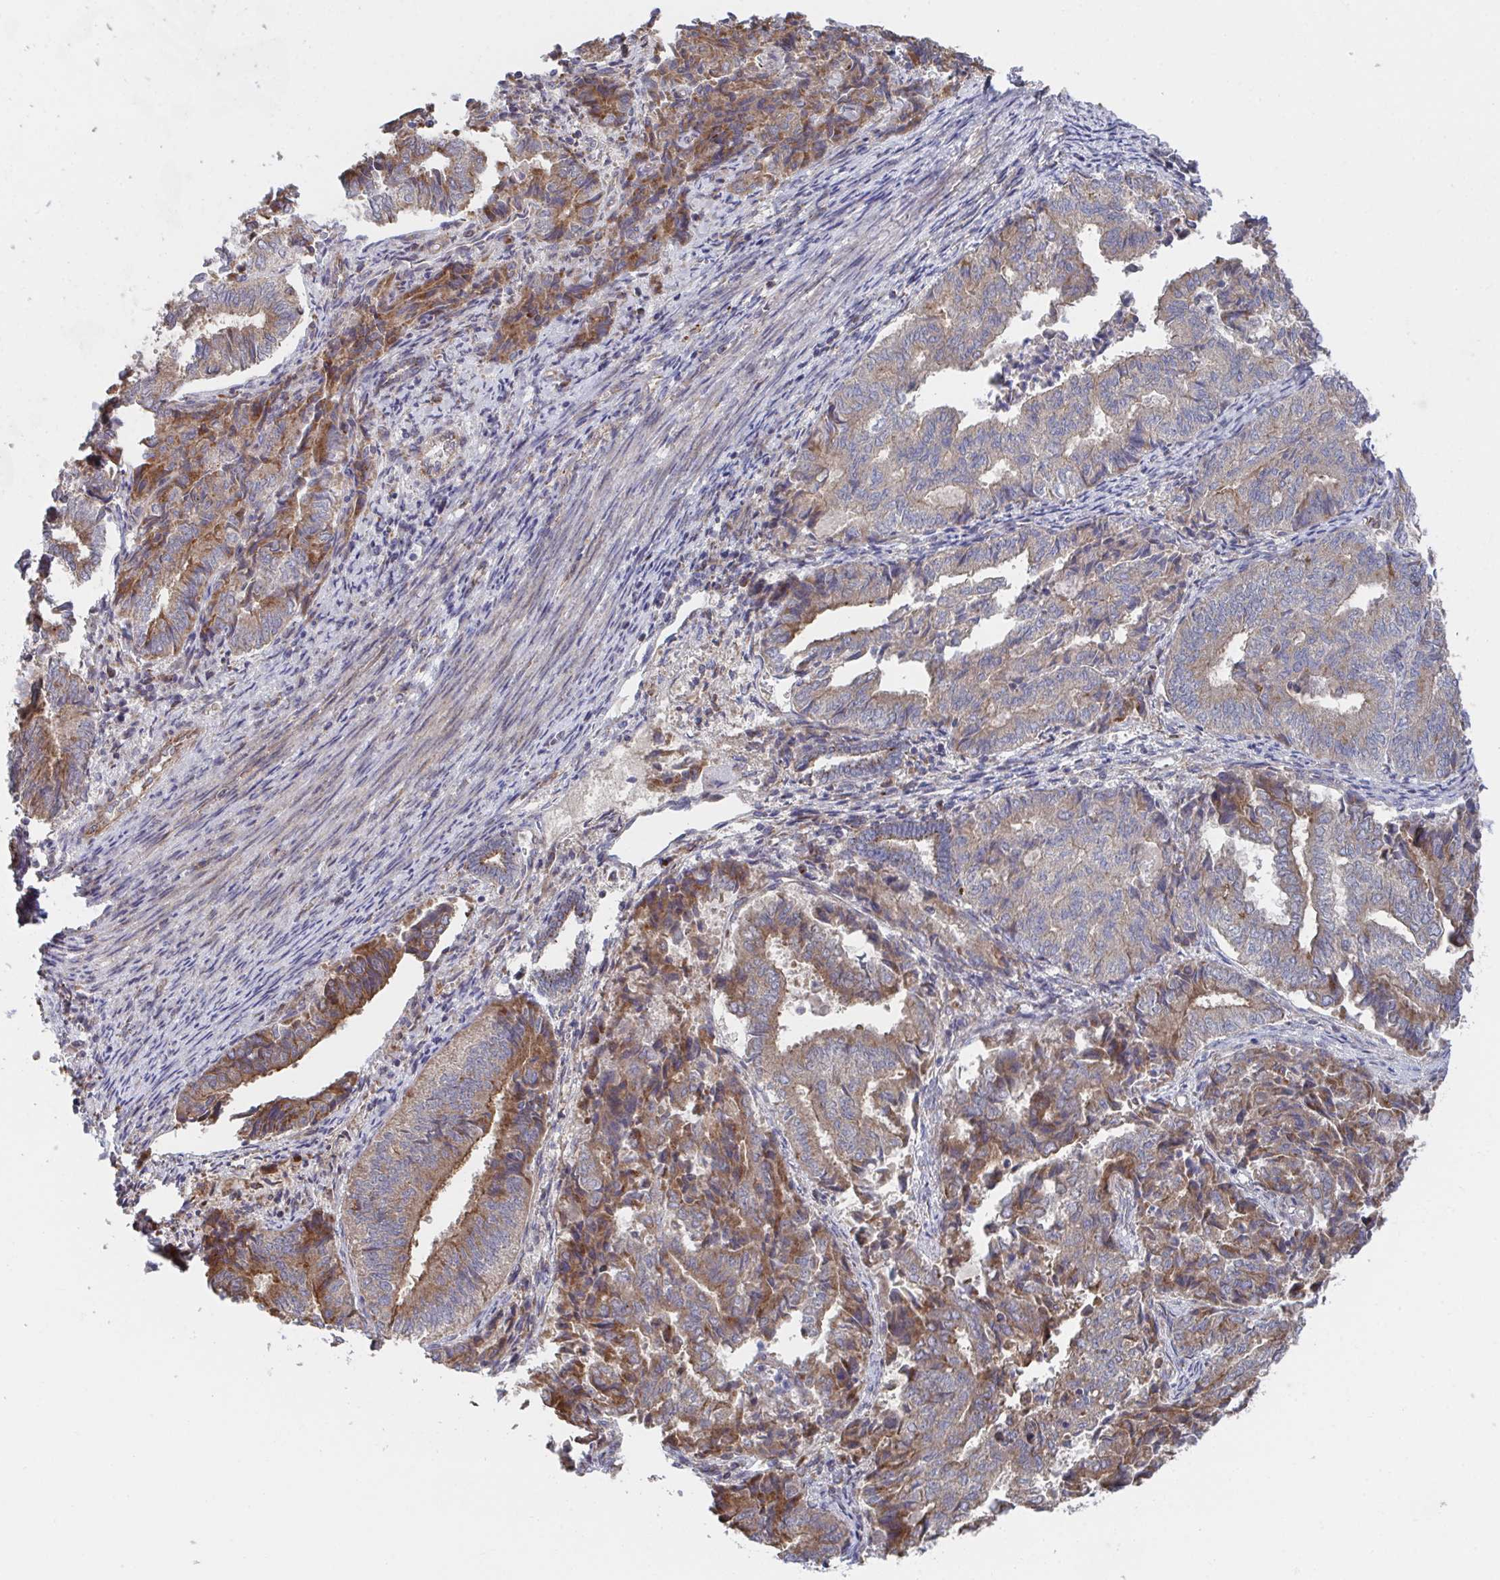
{"staining": {"intensity": "strong", "quantity": "25%-75%", "location": "cytoplasmic/membranous"}, "tissue": "endometrial cancer", "cell_type": "Tumor cells", "image_type": "cancer", "snomed": [{"axis": "morphology", "description": "Adenocarcinoma, NOS"}, {"axis": "topography", "description": "Endometrium"}], "caption": "This micrograph displays IHC staining of adenocarcinoma (endometrial), with high strong cytoplasmic/membranous expression in about 25%-75% of tumor cells.", "gene": "FJX1", "patient": {"sex": "female", "age": 80}}